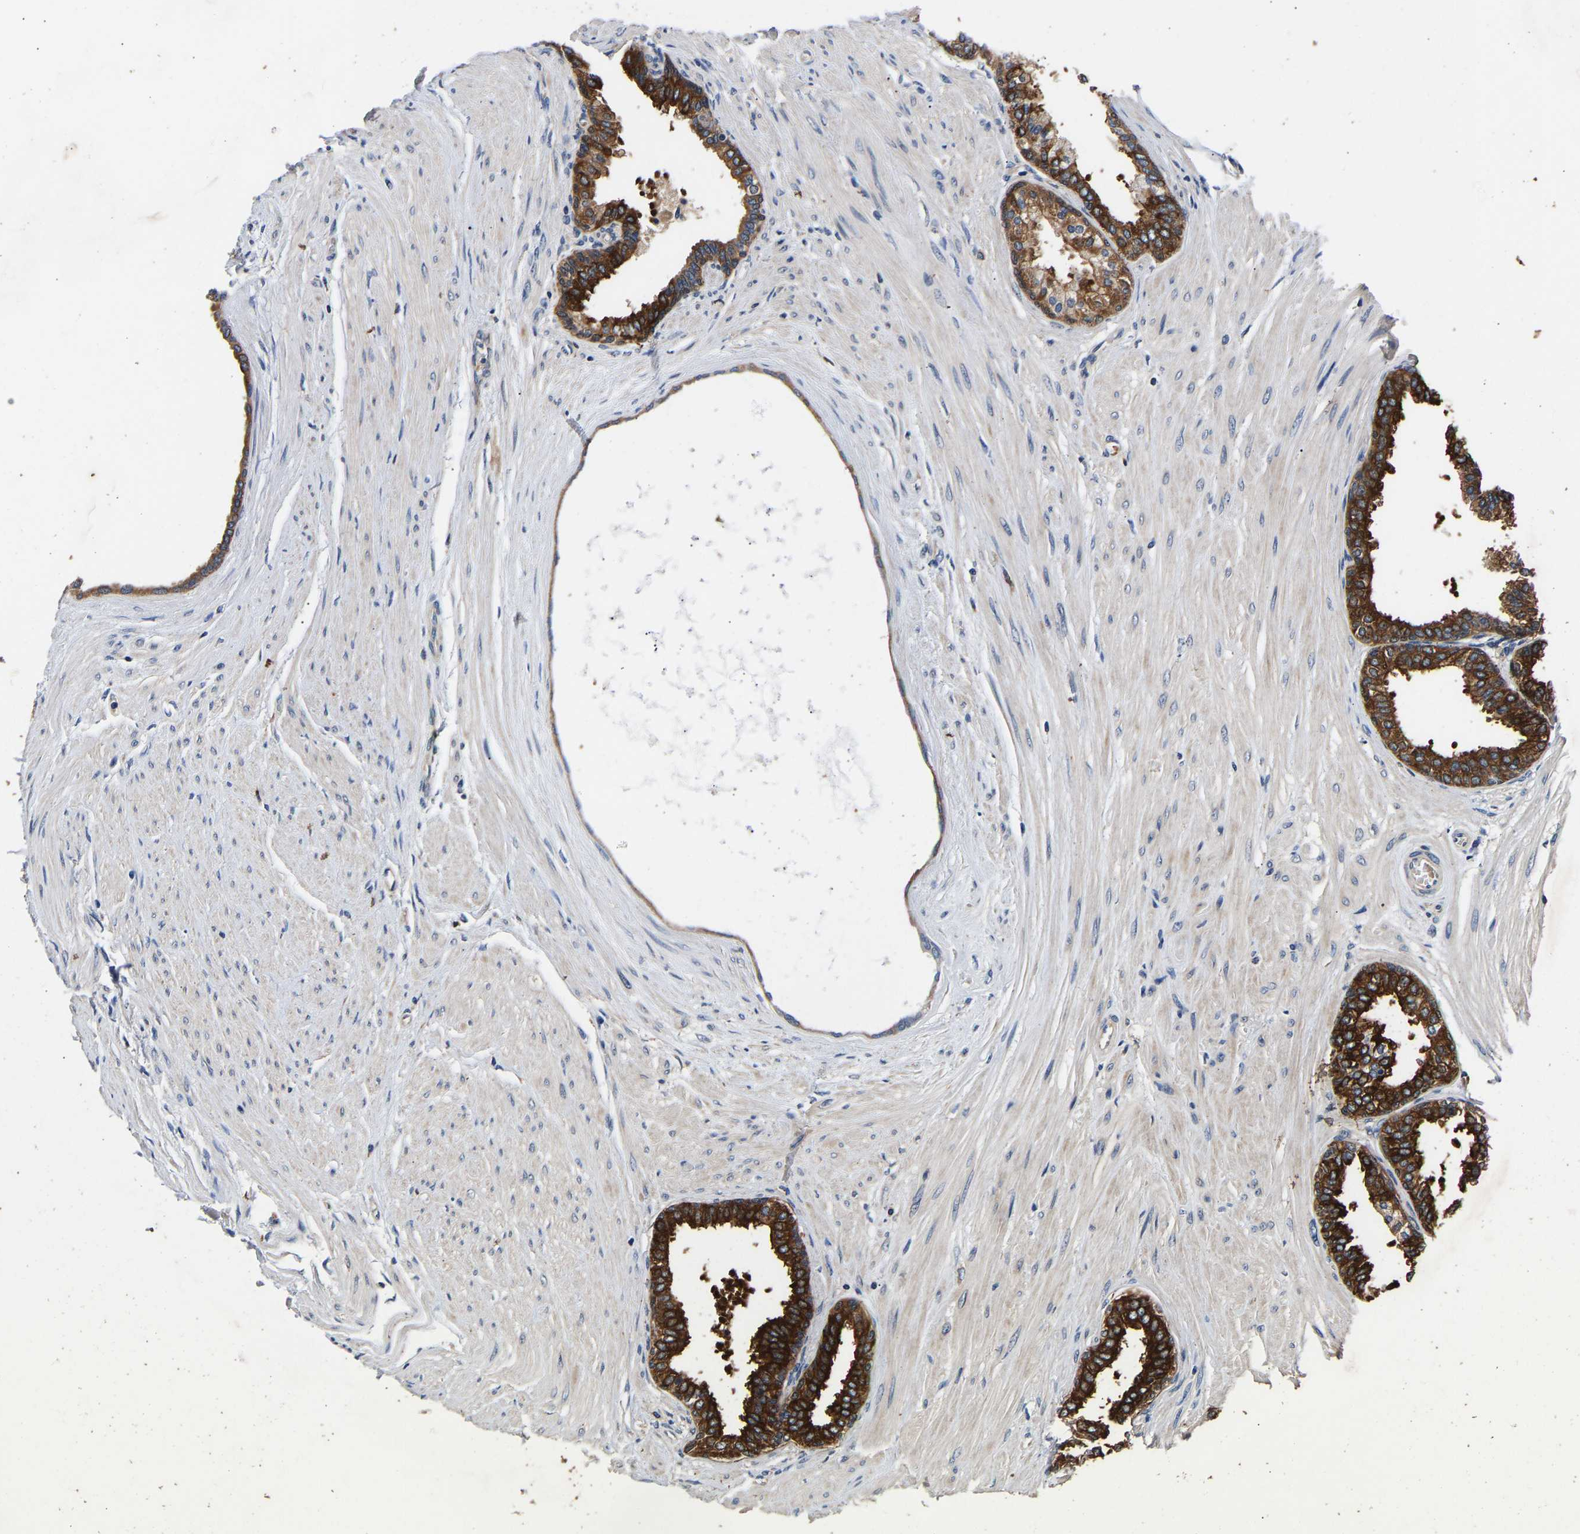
{"staining": {"intensity": "strong", "quantity": ">75%", "location": "cytoplasmic/membranous"}, "tissue": "prostate cancer", "cell_type": "Tumor cells", "image_type": "cancer", "snomed": [{"axis": "morphology", "description": "Adenocarcinoma, Low grade"}, {"axis": "topography", "description": "Prostate"}], "caption": "This is a histology image of immunohistochemistry (IHC) staining of adenocarcinoma (low-grade) (prostate), which shows strong staining in the cytoplasmic/membranous of tumor cells.", "gene": "LRBA", "patient": {"sex": "male", "age": 57}}